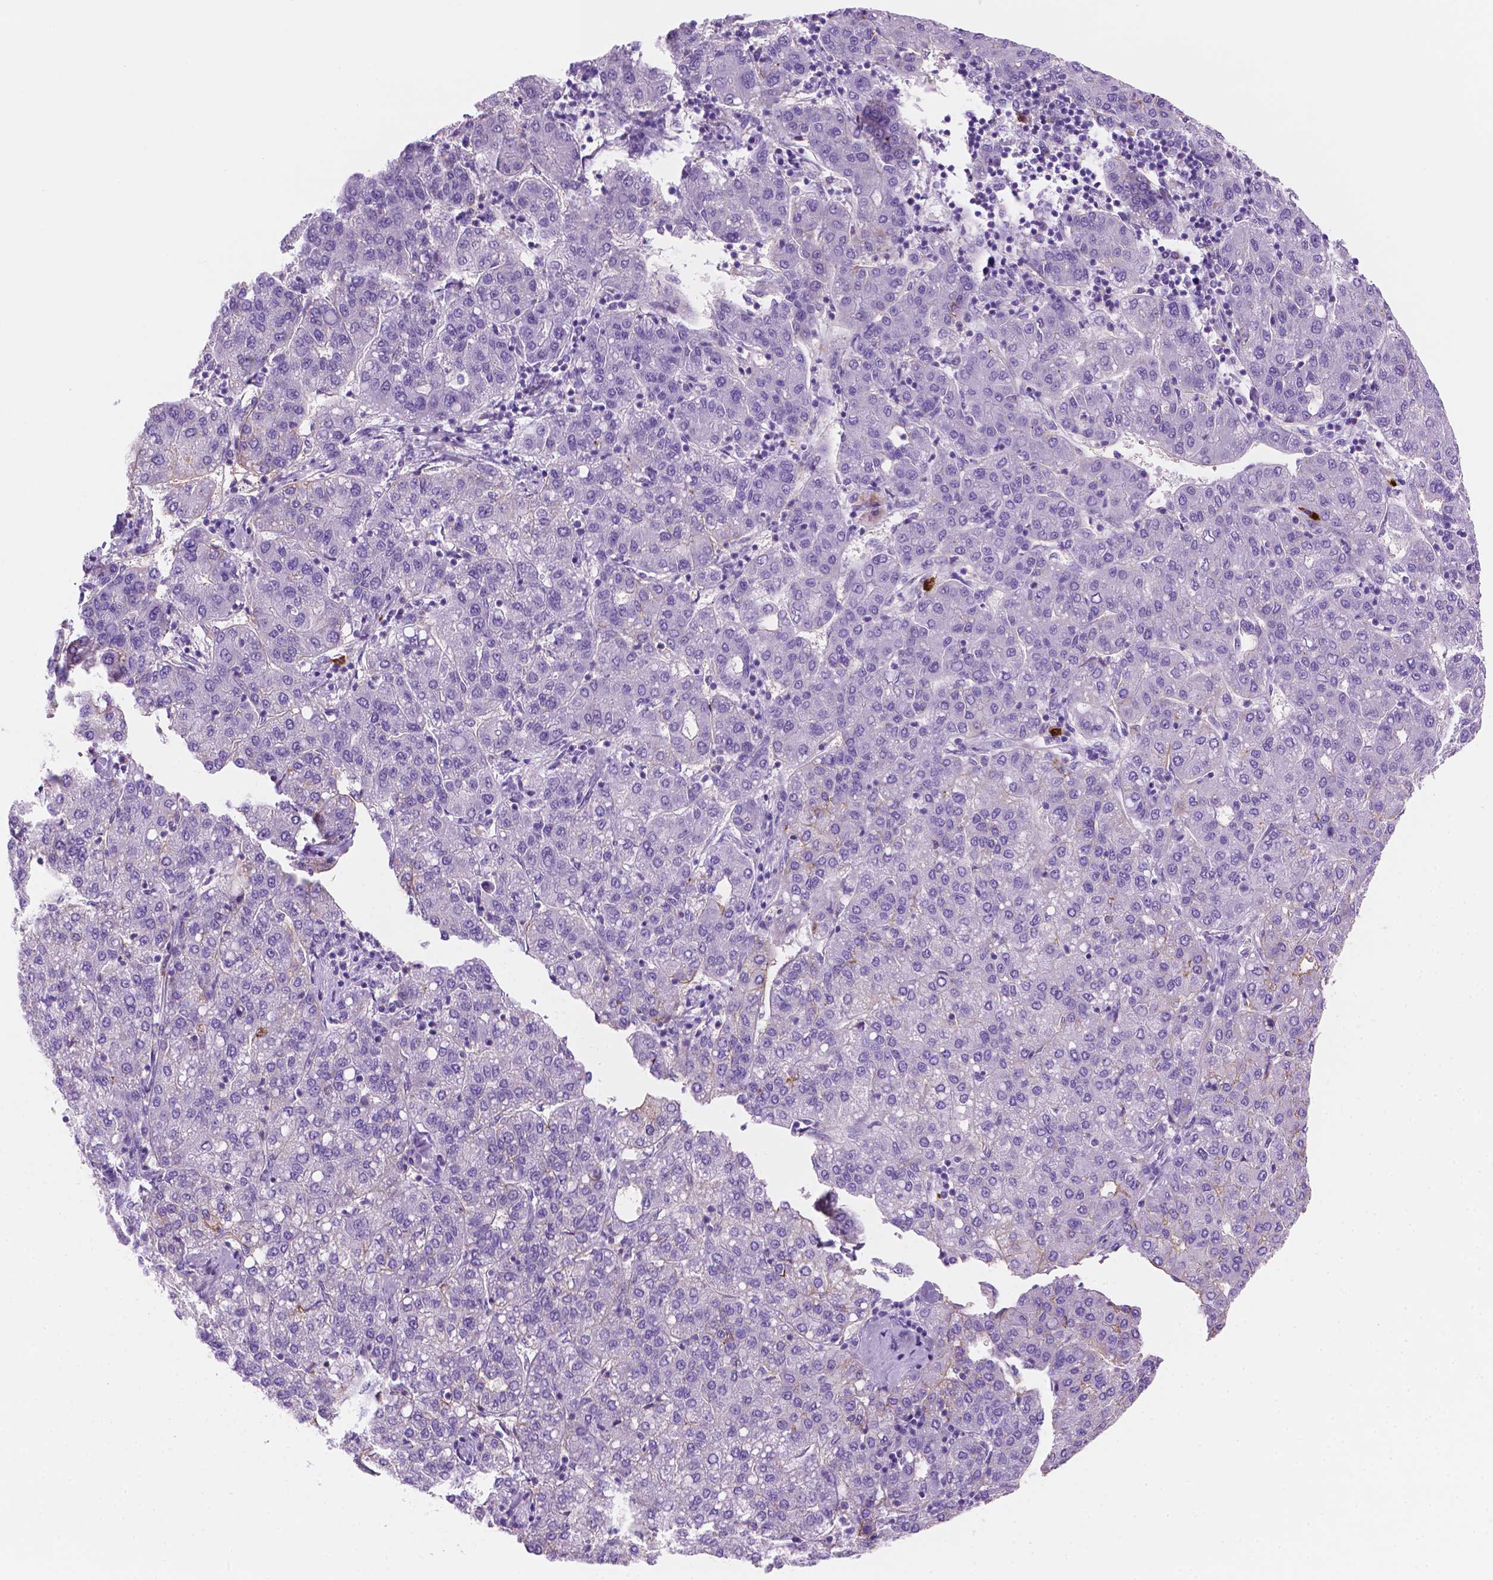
{"staining": {"intensity": "negative", "quantity": "none", "location": "none"}, "tissue": "liver cancer", "cell_type": "Tumor cells", "image_type": "cancer", "snomed": [{"axis": "morphology", "description": "Carcinoma, Hepatocellular, NOS"}, {"axis": "topography", "description": "Liver"}], "caption": "Protein analysis of hepatocellular carcinoma (liver) displays no significant positivity in tumor cells.", "gene": "EPPK1", "patient": {"sex": "male", "age": 65}}